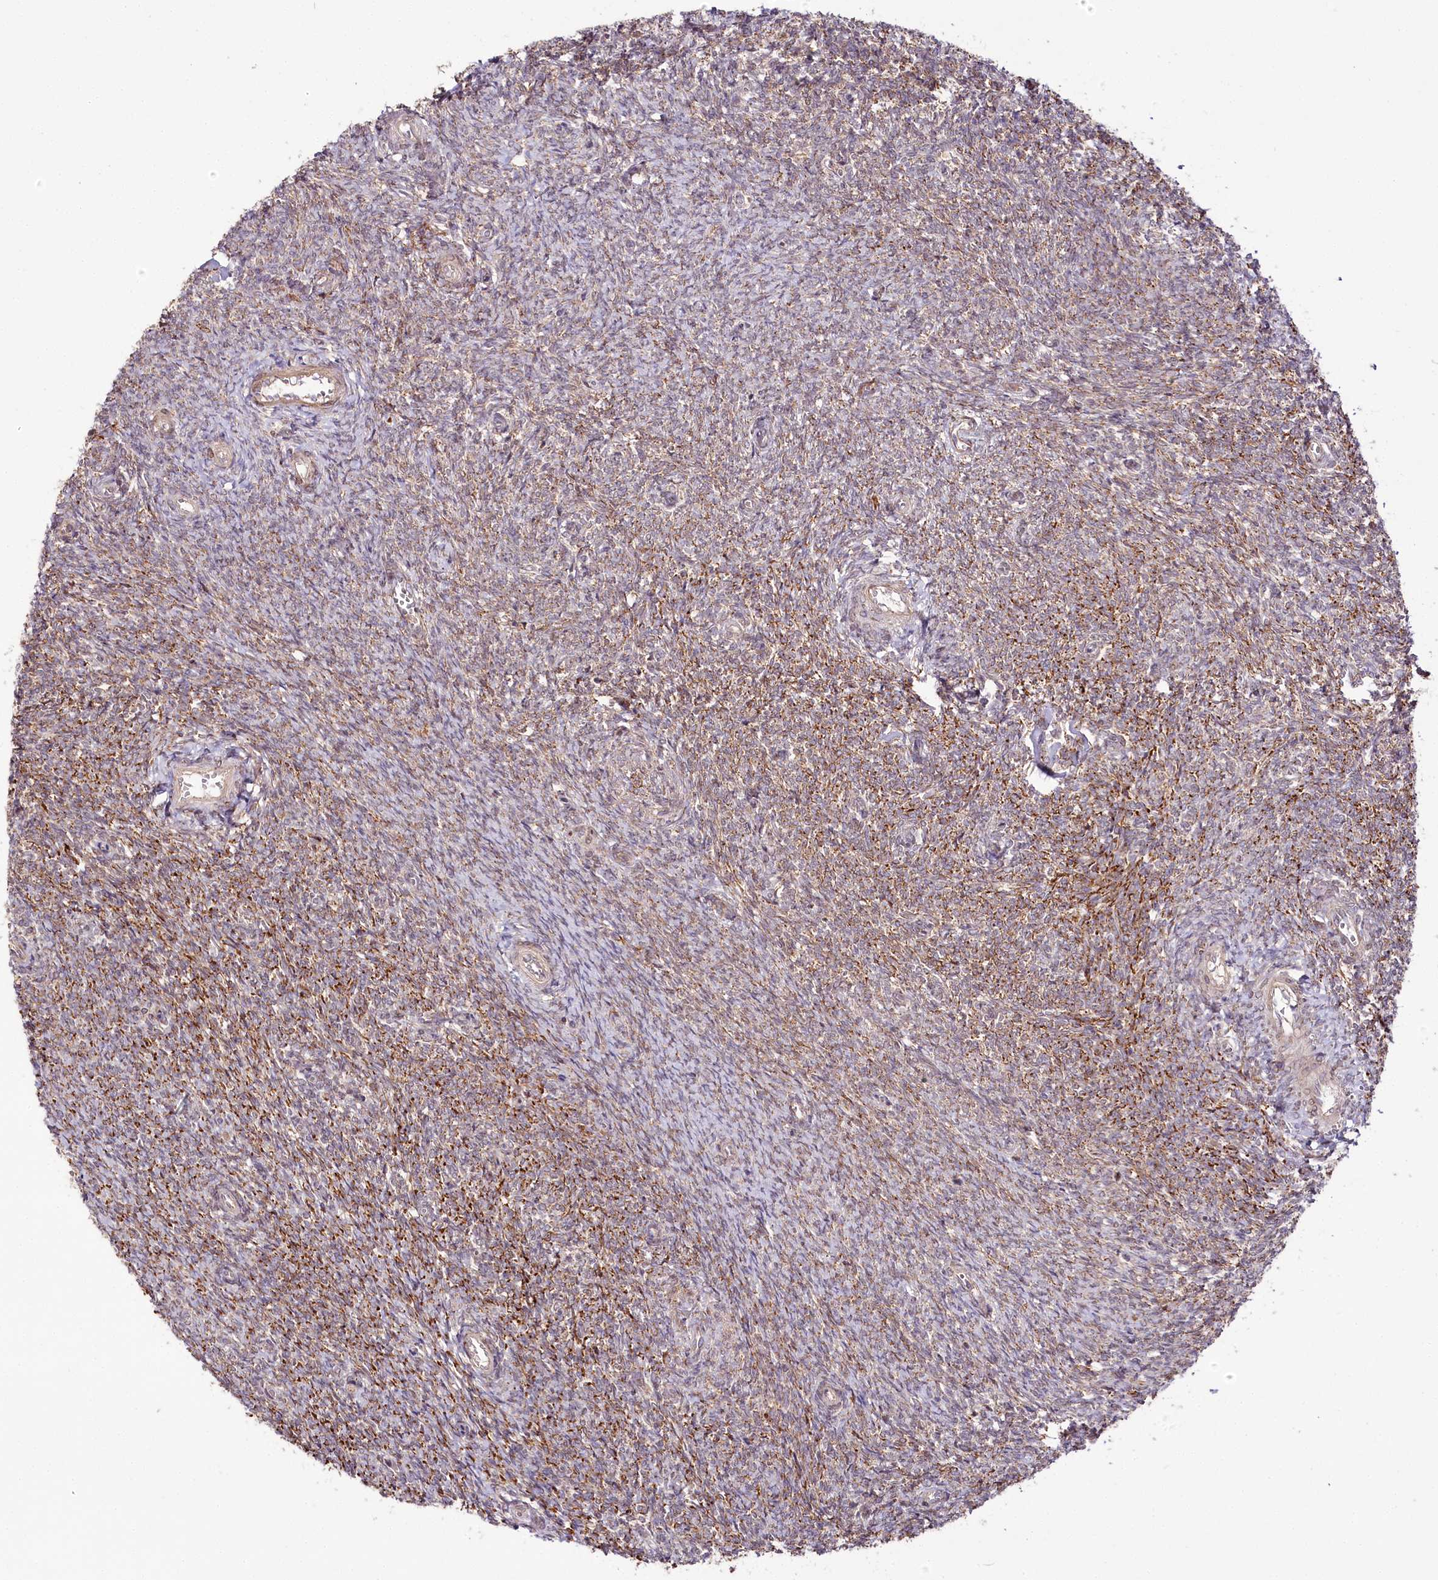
{"staining": {"intensity": "moderate", "quantity": "25%-75%", "location": "cytoplasmic/membranous"}, "tissue": "ovary", "cell_type": "Ovarian stroma cells", "image_type": "normal", "snomed": [{"axis": "morphology", "description": "Normal tissue, NOS"}, {"axis": "topography", "description": "Ovary"}], "caption": "Normal ovary exhibits moderate cytoplasmic/membranous positivity in about 25%-75% of ovarian stroma cells, visualized by immunohistochemistry. The staining is performed using DAB brown chromogen to label protein expression. The nuclei are counter-stained blue using hematoxylin.", "gene": "RAB7A", "patient": {"sex": "female", "age": 44}}